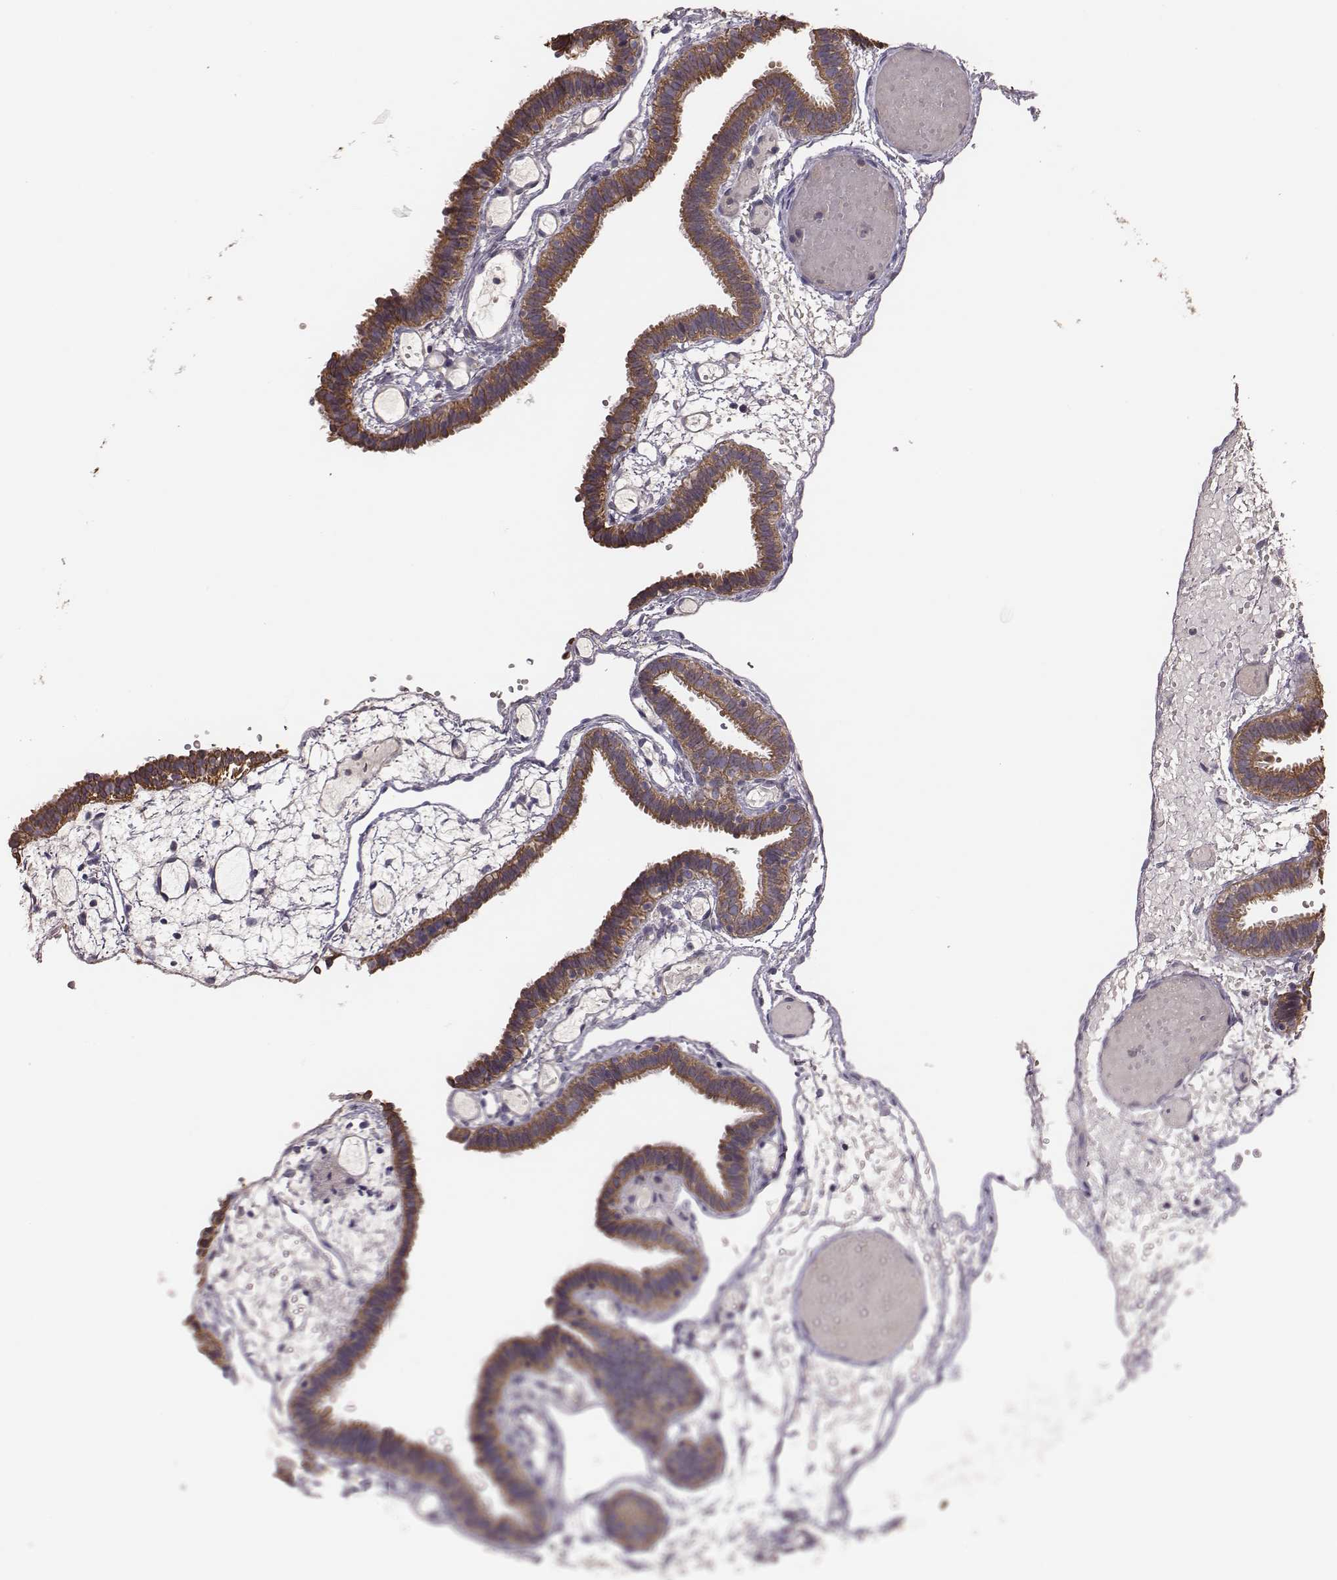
{"staining": {"intensity": "moderate", "quantity": ">75%", "location": "cytoplasmic/membranous"}, "tissue": "fallopian tube", "cell_type": "Glandular cells", "image_type": "normal", "snomed": [{"axis": "morphology", "description": "Normal tissue, NOS"}, {"axis": "topography", "description": "Fallopian tube"}], "caption": "Benign fallopian tube was stained to show a protein in brown. There is medium levels of moderate cytoplasmic/membranous positivity in about >75% of glandular cells.", "gene": "HAVCR1", "patient": {"sex": "female", "age": 37}}